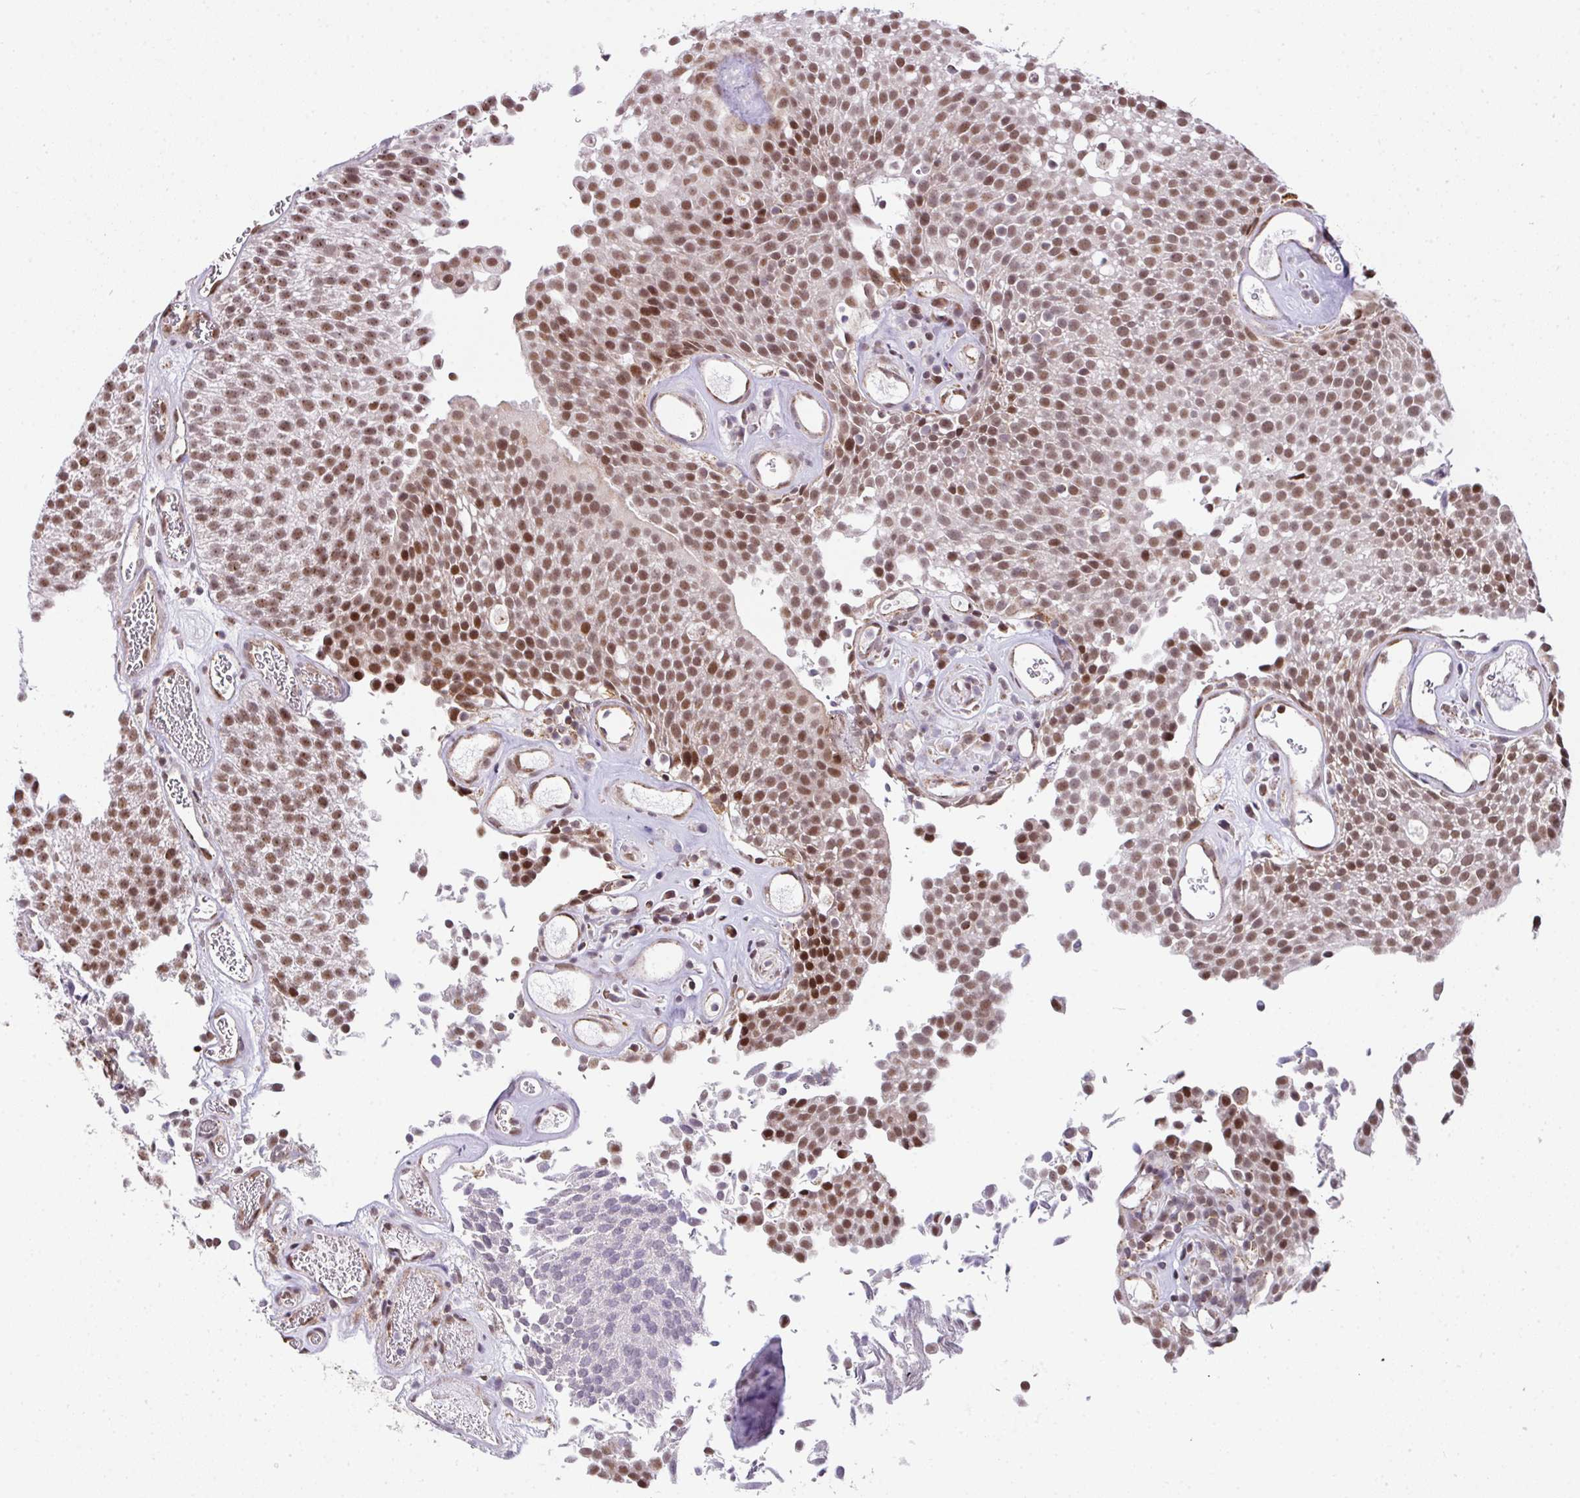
{"staining": {"intensity": "moderate", "quantity": ">75%", "location": "nuclear"}, "tissue": "urothelial cancer", "cell_type": "Tumor cells", "image_type": "cancer", "snomed": [{"axis": "morphology", "description": "Urothelial carcinoma, Low grade"}, {"axis": "topography", "description": "Urinary bladder"}], "caption": "This is an image of immunohistochemistry staining of urothelial carcinoma (low-grade), which shows moderate positivity in the nuclear of tumor cells.", "gene": "PLK1", "patient": {"sex": "female", "age": 79}}